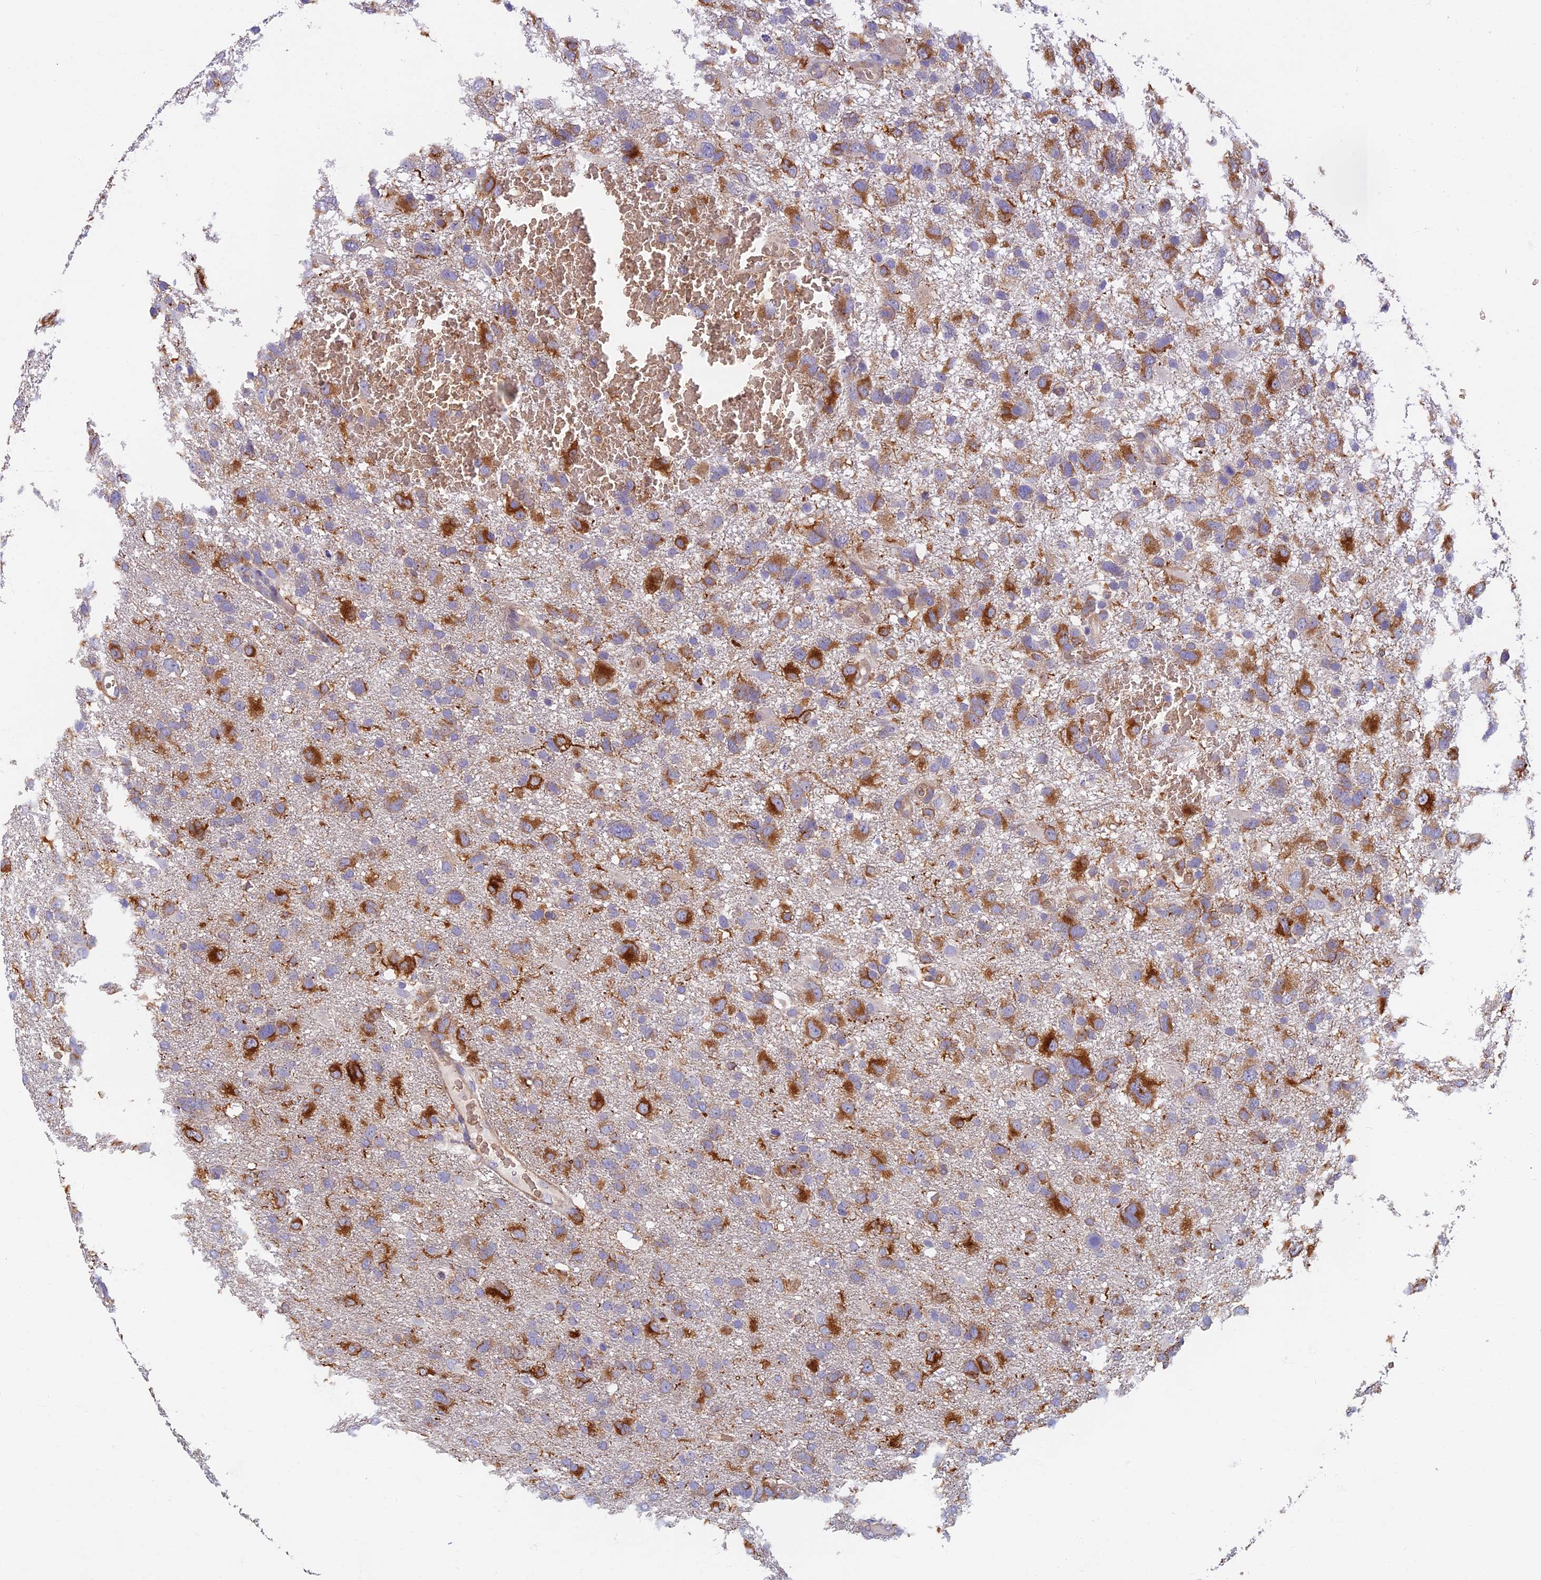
{"staining": {"intensity": "strong", "quantity": "<25%", "location": "cytoplasmic/membranous"}, "tissue": "glioma", "cell_type": "Tumor cells", "image_type": "cancer", "snomed": [{"axis": "morphology", "description": "Glioma, malignant, High grade"}, {"axis": "topography", "description": "Brain"}], "caption": "Strong cytoplasmic/membranous staining is present in approximately <25% of tumor cells in glioma.", "gene": "RHBDL2", "patient": {"sex": "male", "age": 61}}